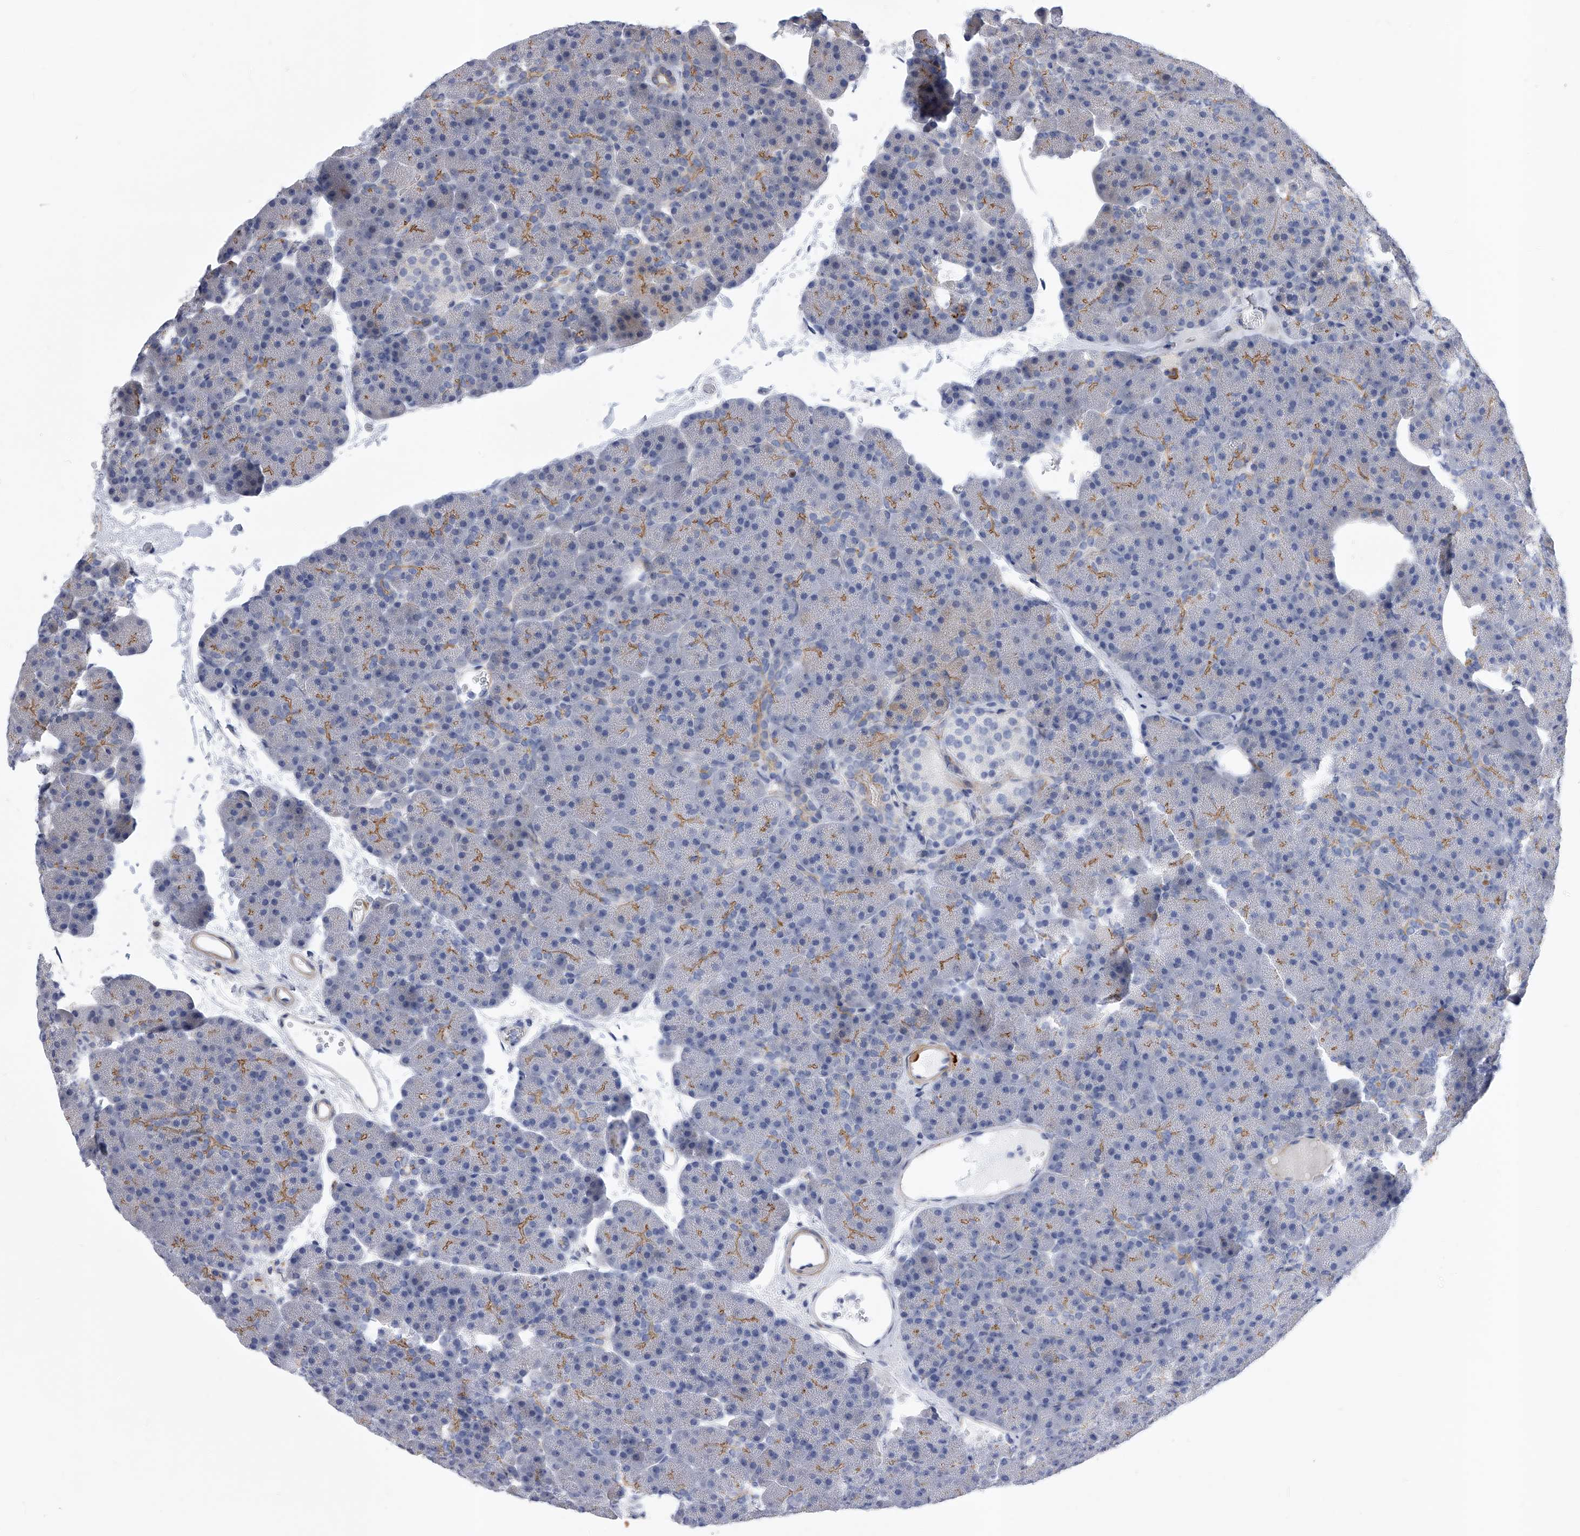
{"staining": {"intensity": "moderate", "quantity": "25%-75%", "location": "cytoplasmic/membranous"}, "tissue": "pancreas", "cell_type": "Exocrine glandular cells", "image_type": "normal", "snomed": [{"axis": "morphology", "description": "Normal tissue, NOS"}, {"axis": "morphology", "description": "Carcinoid, malignant, NOS"}, {"axis": "topography", "description": "Pancreas"}], "caption": "An immunohistochemistry (IHC) image of benign tissue is shown. Protein staining in brown highlights moderate cytoplasmic/membranous positivity in pancreas within exocrine glandular cells.", "gene": "ENSG00000250424", "patient": {"sex": "female", "age": 35}}